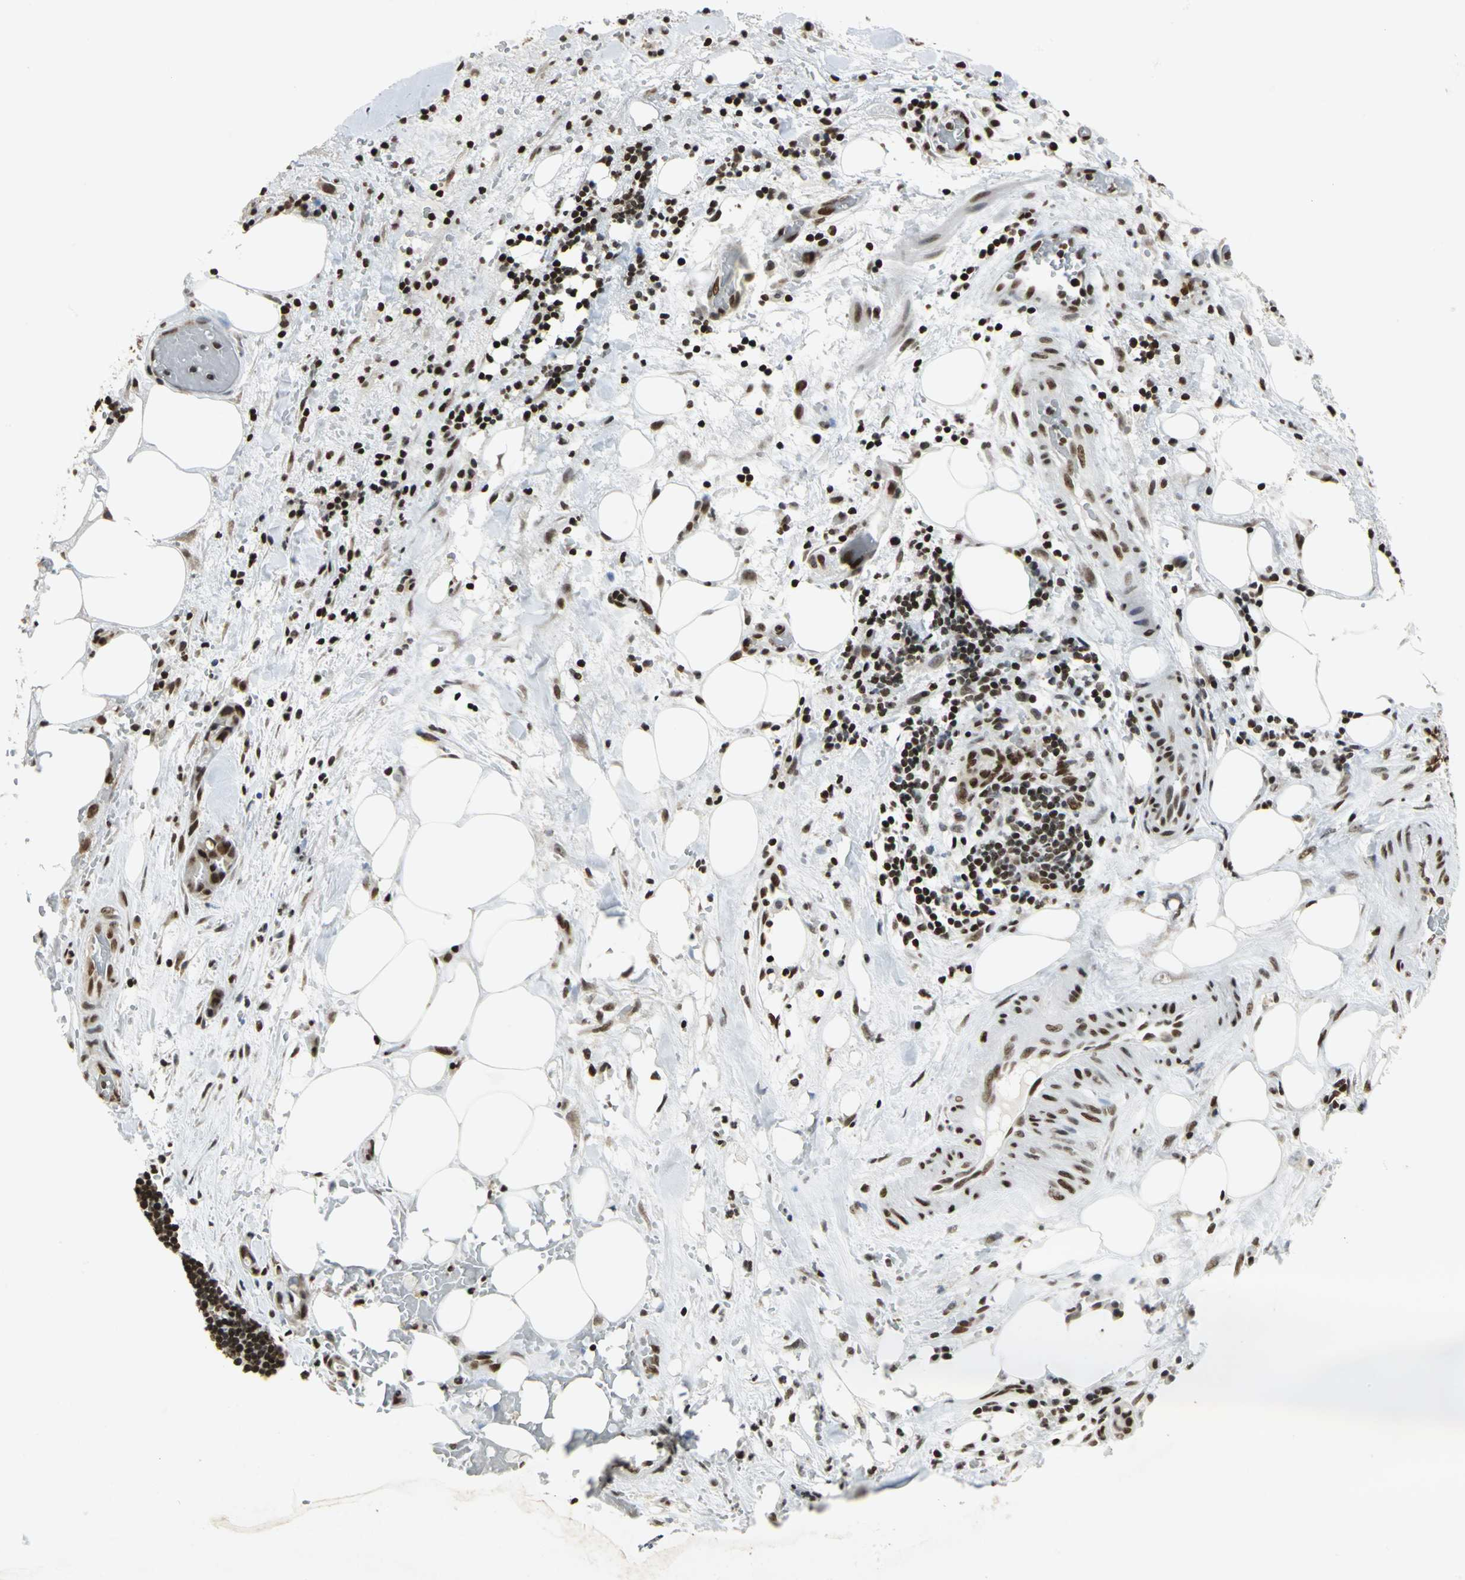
{"staining": {"intensity": "strong", "quantity": ">75%", "location": "cytoplasmic/membranous,nuclear"}, "tissue": "liver cancer", "cell_type": "Tumor cells", "image_type": "cancer", "snomed": [{"axis": "morphology", "description": "Cholangiocarcinoma"}, {"axis": "topography", "description": "Liver"}], "caption": "Tumor cells reveal high levels of strong cytoplasmic/membranous and nuclear positivity in about >75% of cells in liver cancer.", "gene": "HMGB1", "patient": {"sex": "female", "age": 68}}